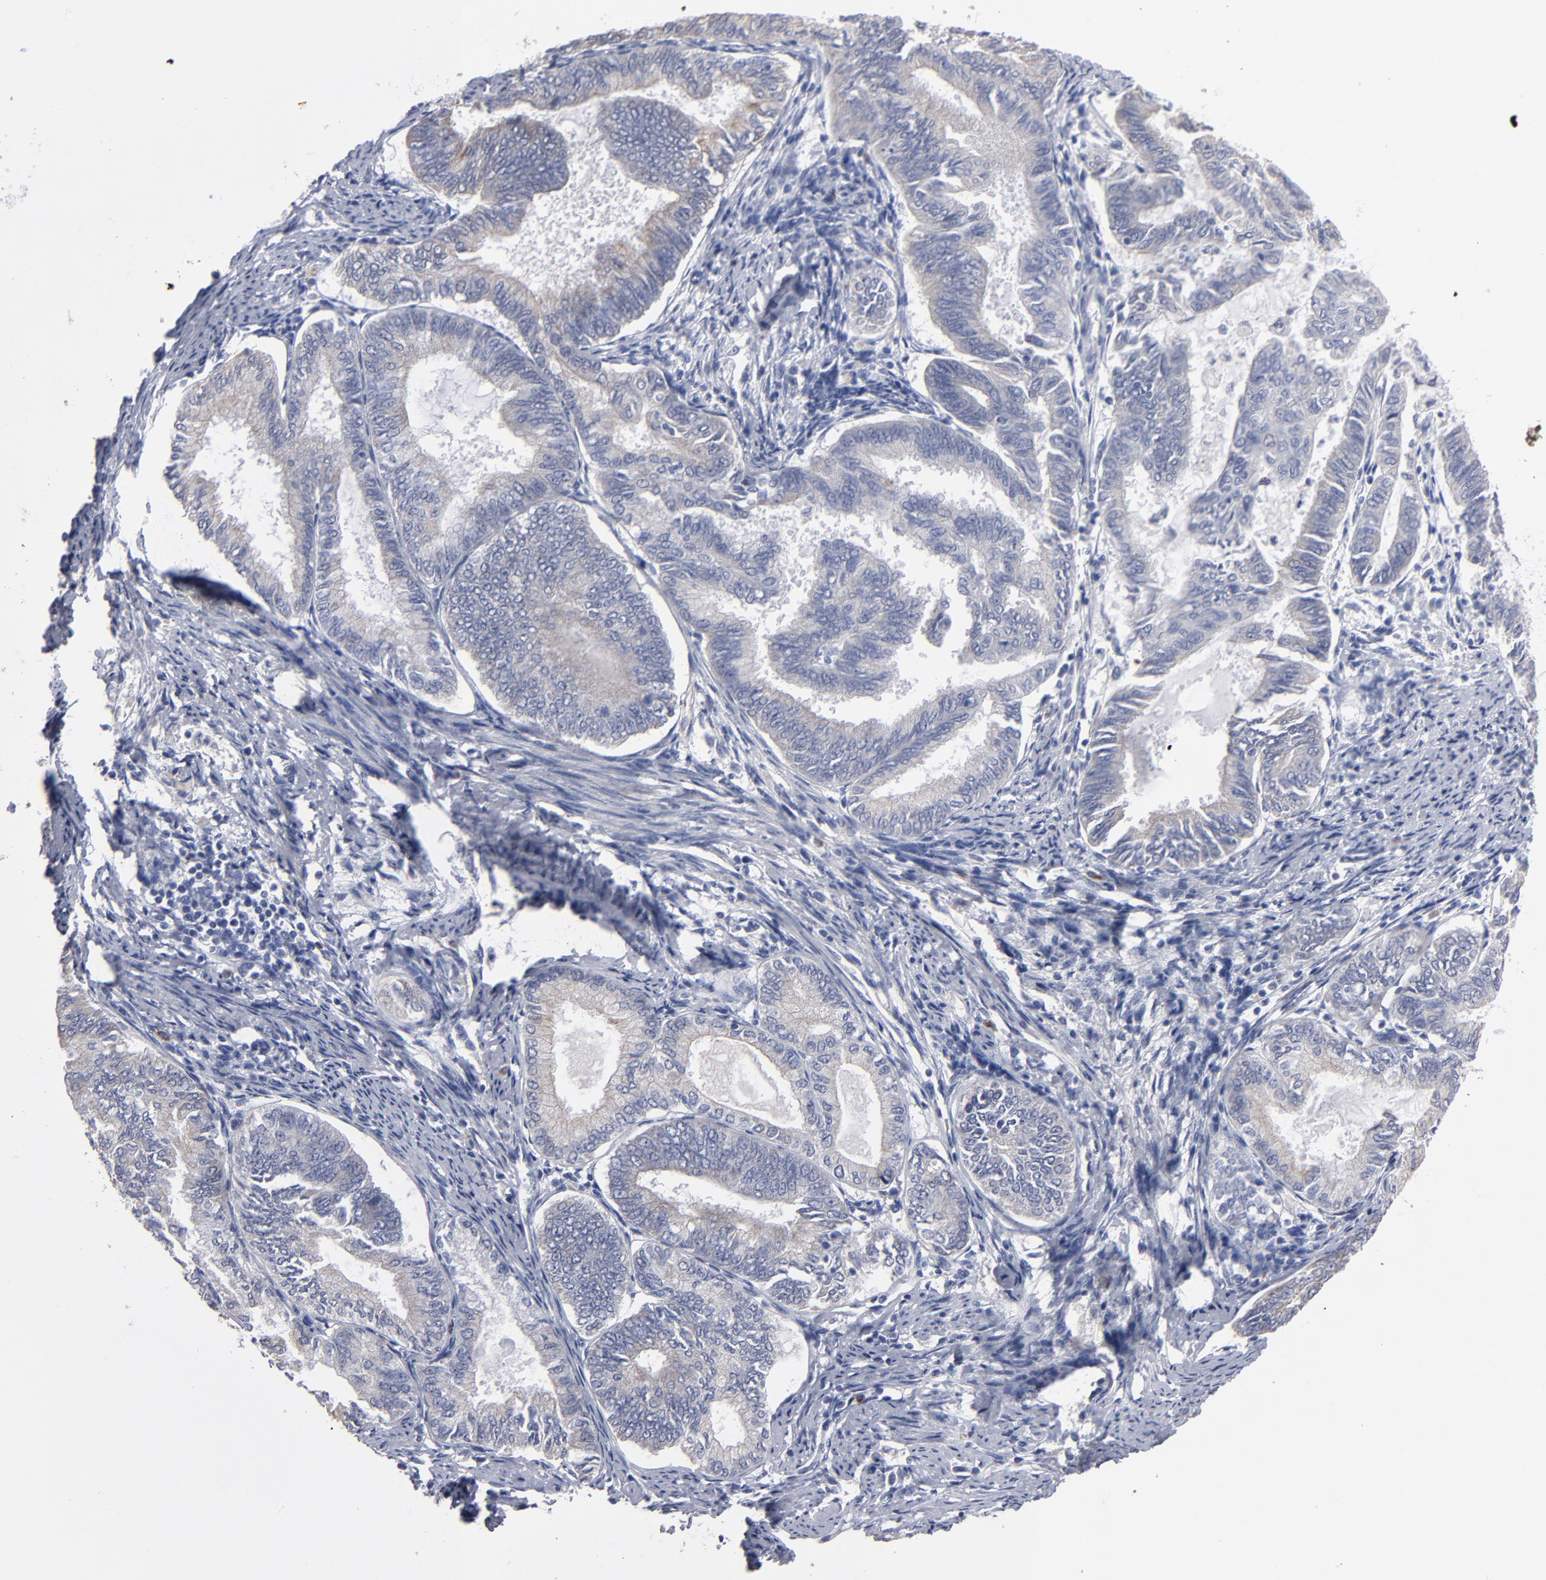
{"staining": {"intensity": "weak", "quantity": "25%-75%", "location": "cytoplasmic/membranous"}, "tissue": "endometrial cancer", "cell_type": "Tumor cells", "image_type": "cancer", "snomed": [{"axis": "morphology", "description": "Adenocarcinoma, NOS"}, {"axis": "topography", "description": "Endometrium"}], "caption": "Immunohistochemical staining of adenocarcinoma (endometrial) exhibits weak cytoplasmic/membranous protein expression in about 25%-75% of tumor cells.", "gene": "ZNF175", "patient": {"sex": "female", "age": 86}}